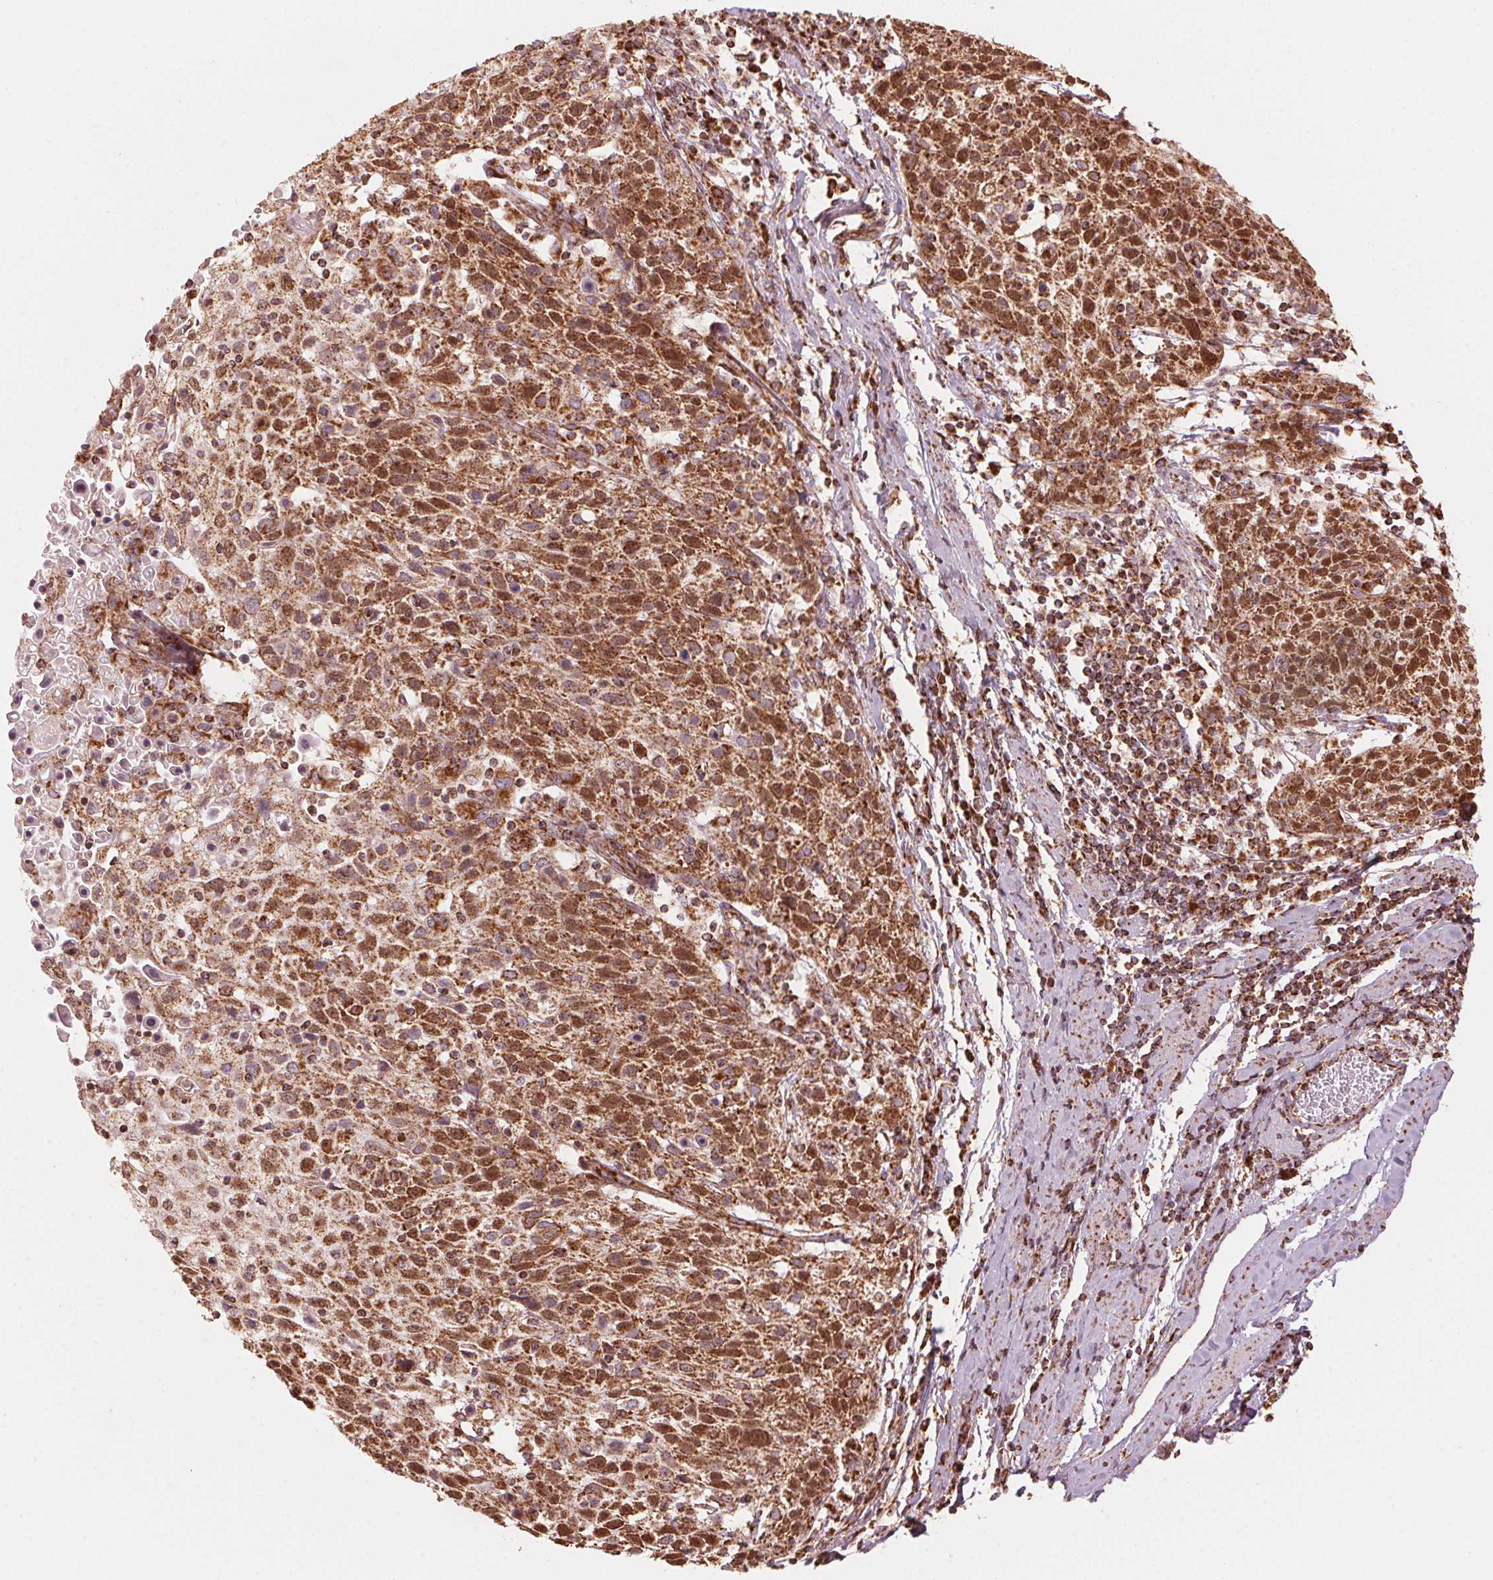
{"staining": {"intensity": "strong", "quantity": ">75%", "location": "cytoplasmic/membranous"}, "tissue": "cervical cancer", "cell_type": "Tumor cells", "image_type": "cancer", "snomed": [{"axis": "morphology", "description": "Squamous cell carcinoma, NOS"}, {"axis": "topography", "description": "Cervix"}], "caption": "Squamous cell carcinoma (cervical) stained with IHC exhibits strong cytoplasmic/membranous expression in approximately >75% of tumor cells.", "gene": "TOMM70", "patient": {"sex": "female", "age": 61}}